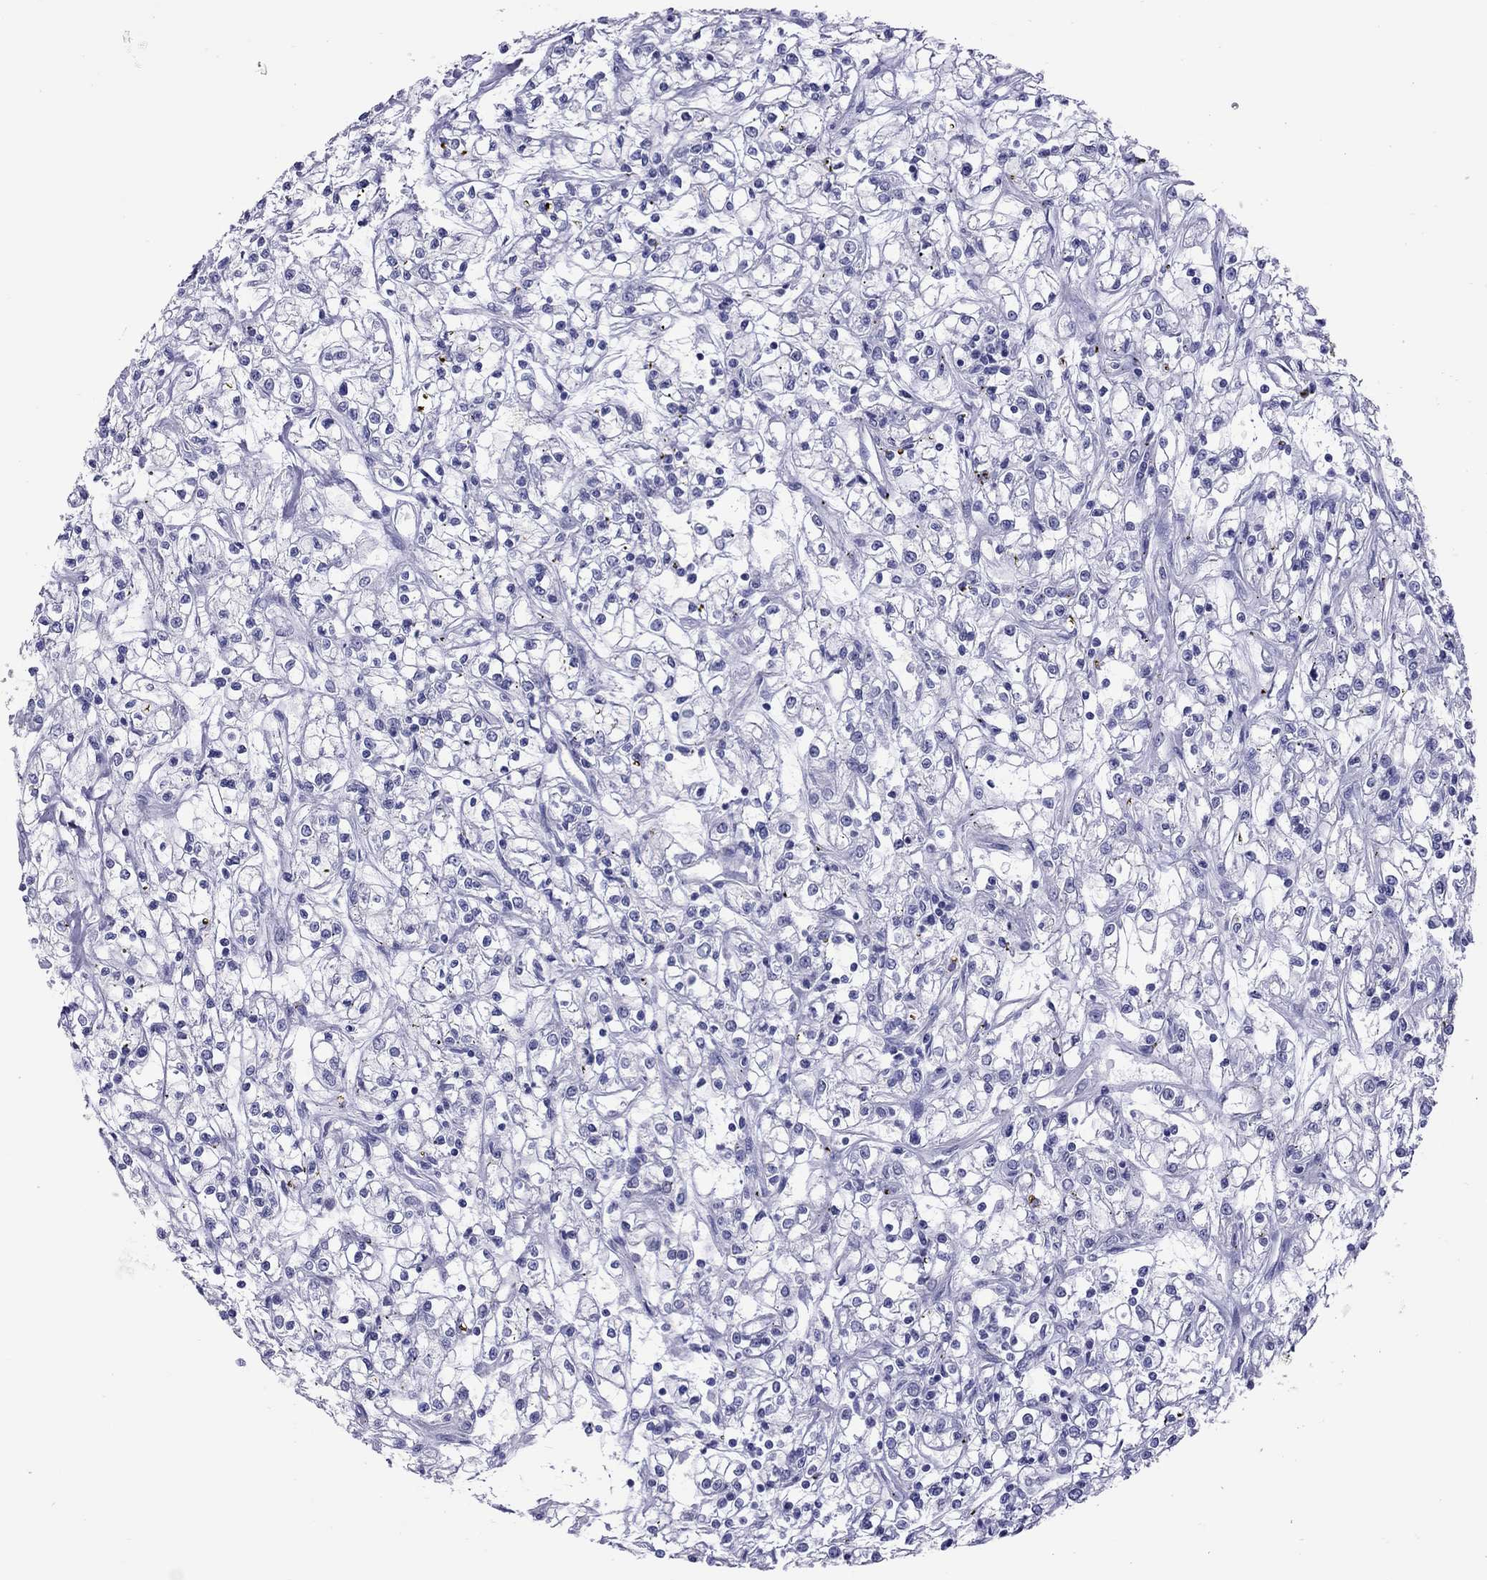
{"staining": {"intensity": "negative", "quantity": "none", "location": "none"}, "tissue": "renal cancer", "cell_type": "Tumor cells", "image_type": "cancer", "snomed": [{"axis": "morphology", "description": "Adenocarcinoma, NOS"}, {"axis": "topography", "description": "Kidney"}], "caption": "High magnification brightfield microscopy of renal adenocarcinoma stained with DAB (3,3'-diaminobenzidine) (brown) and counterstained with hematoxylin (blue): tumor cells show no significant positivity.", "gene": "CHRNB3", "patient": {"sex": "female", "age": 59}}